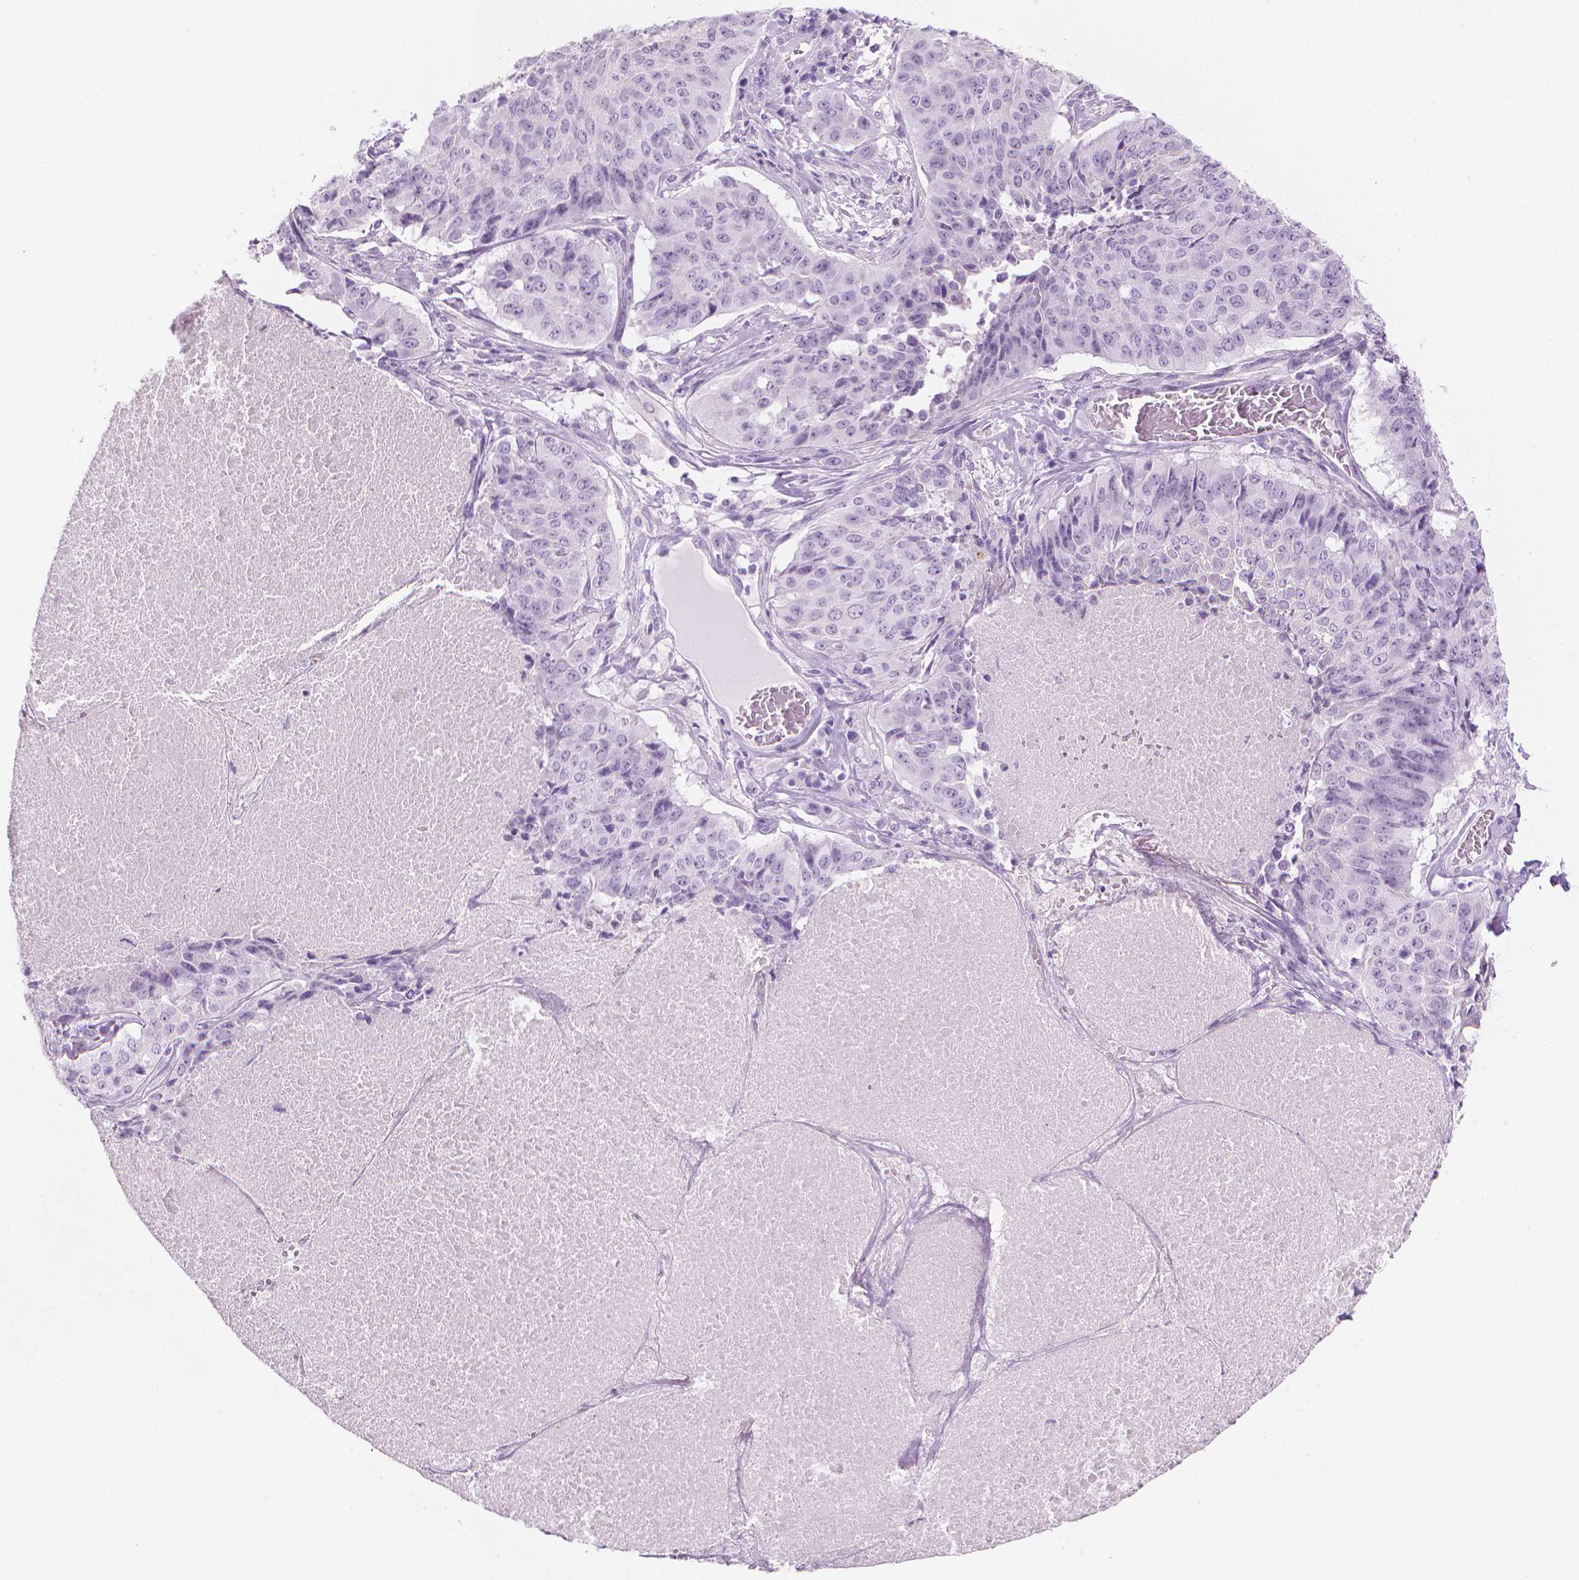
{"staining": {"intensity": "negative", "quantity": "none", "location": "none"}, "tissue": "lung cancer", "cell_type": "Tumor cells", "image_type": "cancer", "snomed": [{"axis": "morphology", "description": "Normal tissue, NOS"}, {"axis": "morphology", "description": "Squamous cell carcinoma, NOS"}, {"axis": "topography", "description": "Bronchus"}, {"axis": "topography", "description": "Lung"}], "caption": "Protein analysis of lung cancer demonstrates no significant expression in tumor cells.", "gene": "TTC29", "patient": {"sex": "male", "age": 64}}